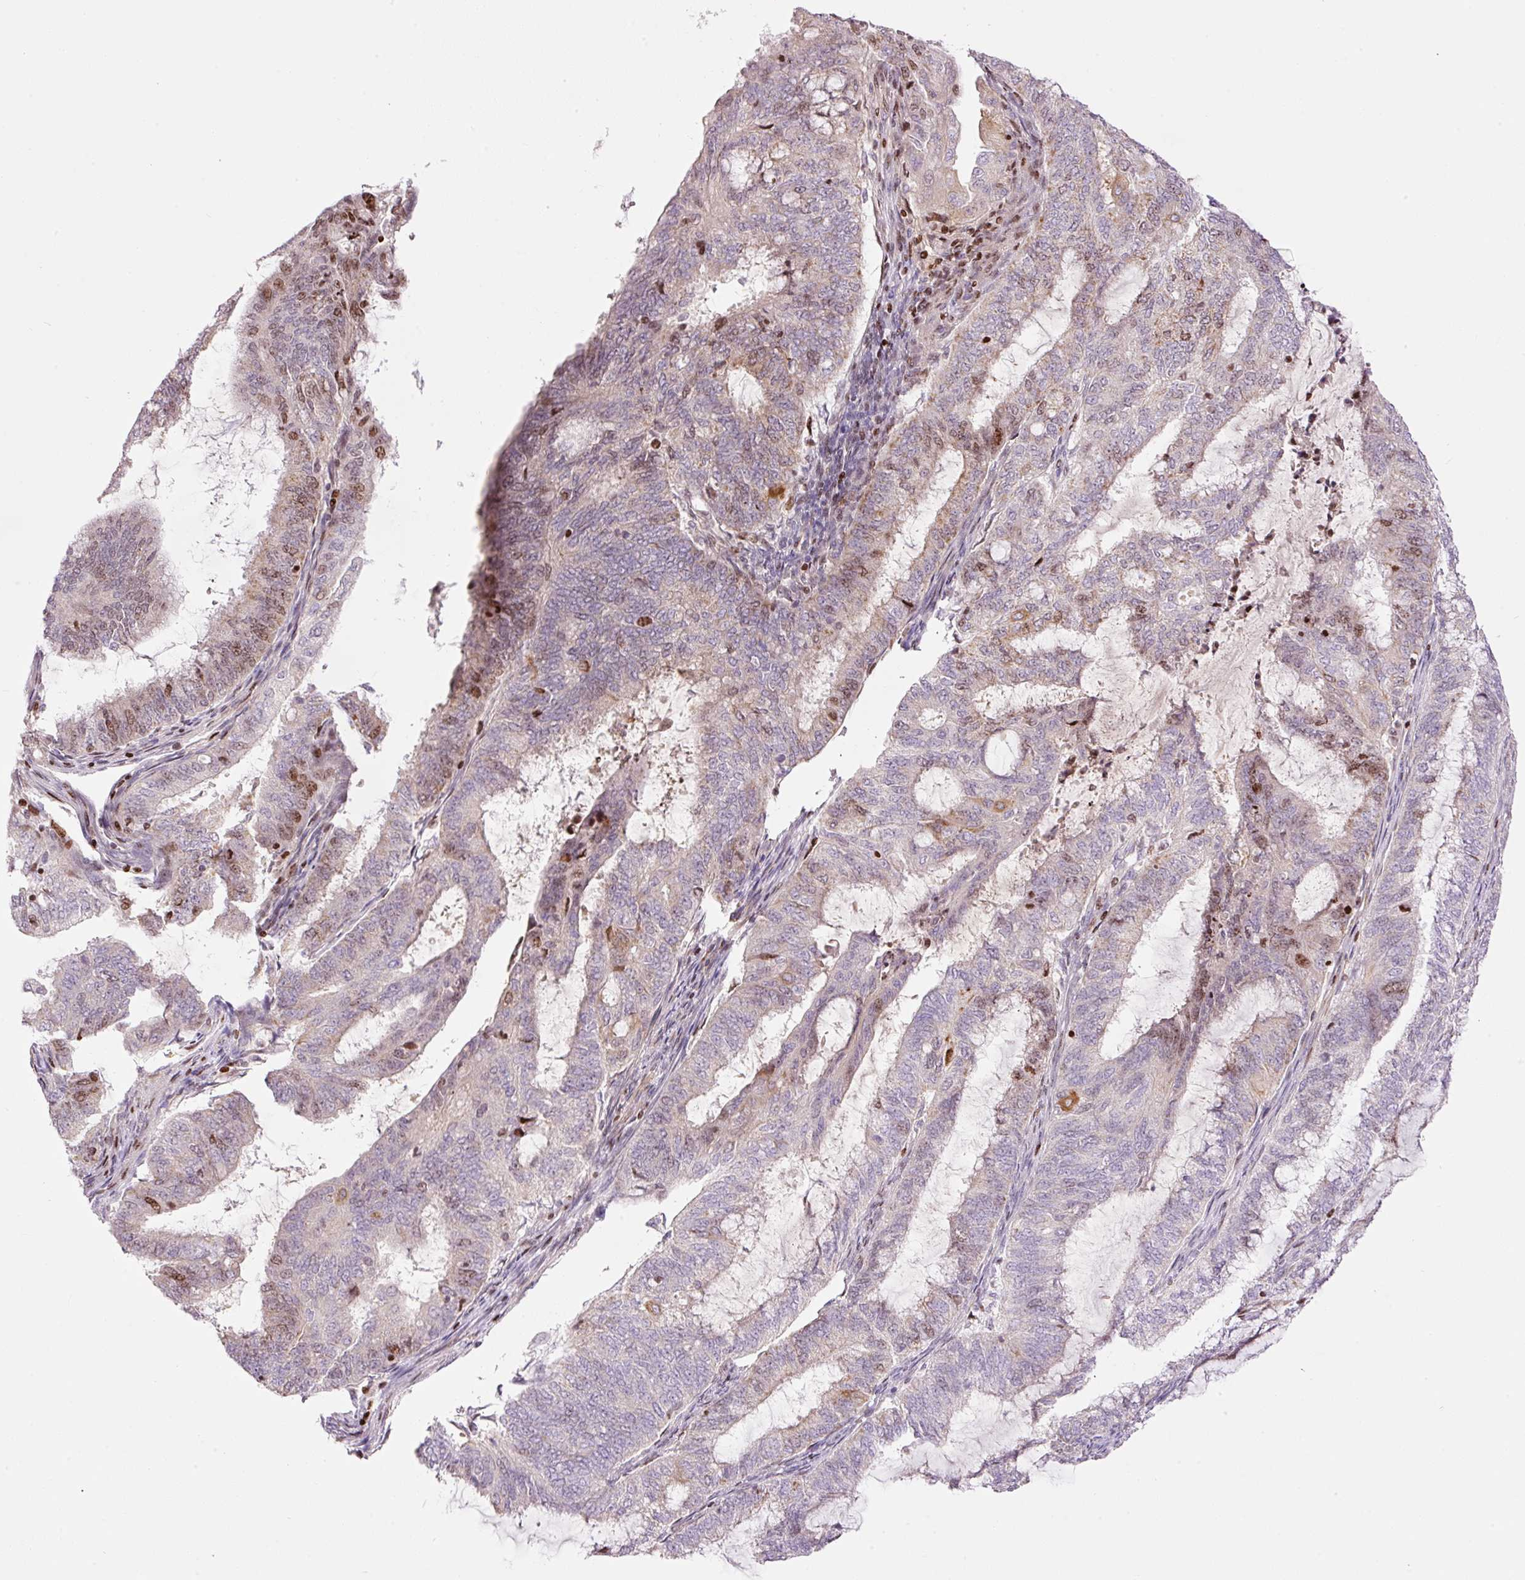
{"staining": {"intensity": "moderate", "quantity": "25%-75%", "location": "nuclear"}, "tissue": "endometrial cancer", "cell_type": "Tumor cells", "image_type": "cancer", "snomed": [{"axis": "morphology", "description": "Adenocarcinoma, NOS"}, {"axis": "topography", "description": "Endometrium"}], "caption": "A micrograph of human endometrial cancer (adenocarcinoma) stained for a protein exhibits moderate nuclear brown staining in tumor cells. (Brightfield microscopy of DAB IHC at high magnification).", "gene": "TMEM8B", "patient": {"sex": "female", "age": 51}}